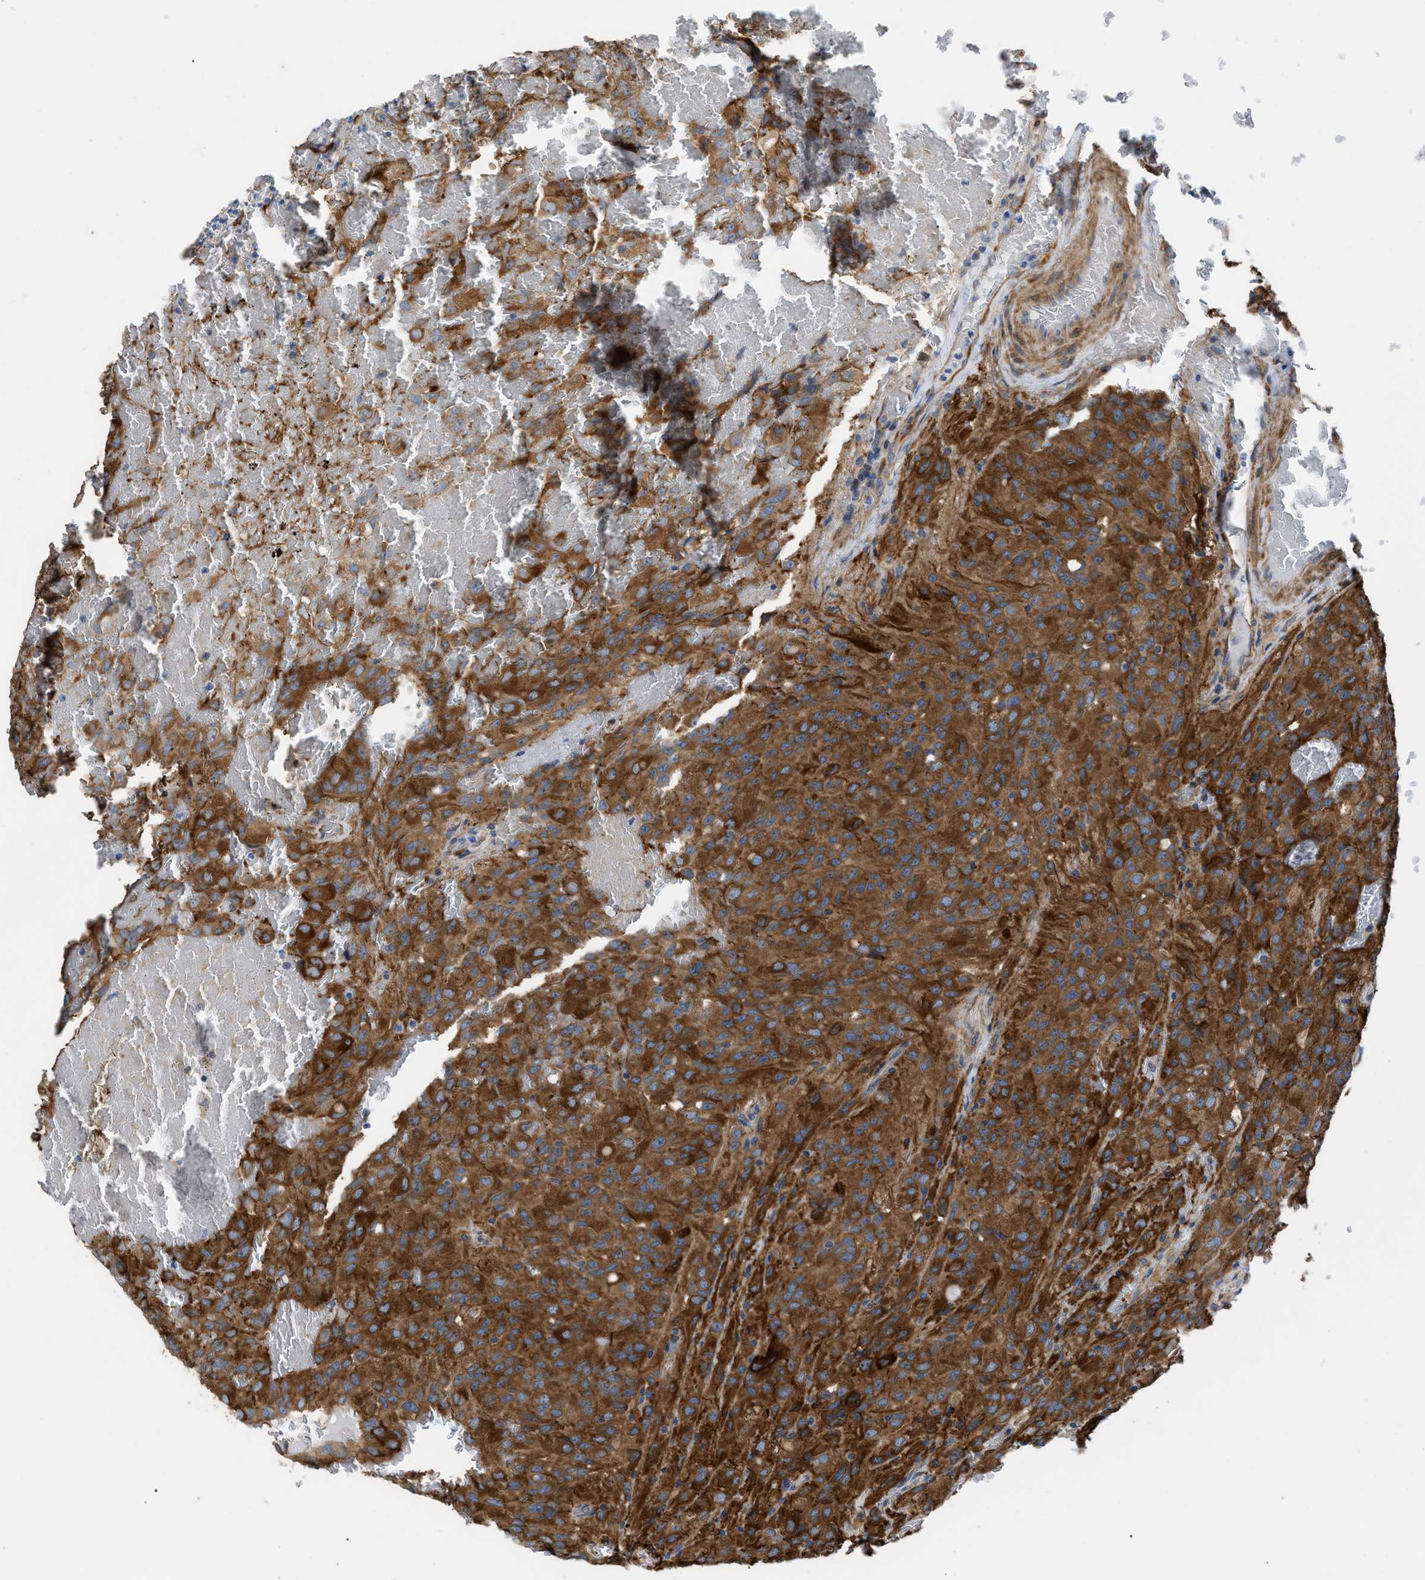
{"staining": {"intensity": "strong", "quantity": ">75%", "location": "cytoplasmic/membranous"}, "tissue": "glioma", "cell_type": "Tumor cells", "image_type": "cancer", "snomed": [{"axis": "morphology", "description": "Glioma, malignant, High grade"}, {"axis": "topography", "description": "Brain"}], "caption": "This is a micrograph of immunohistochemistry (IHC) staining of glioma, which shows strong staining in the cytoplasmic/membranous of tumor cells.", "gene": "HSPB8", "patient": {"sex": "male", "age": 32}}